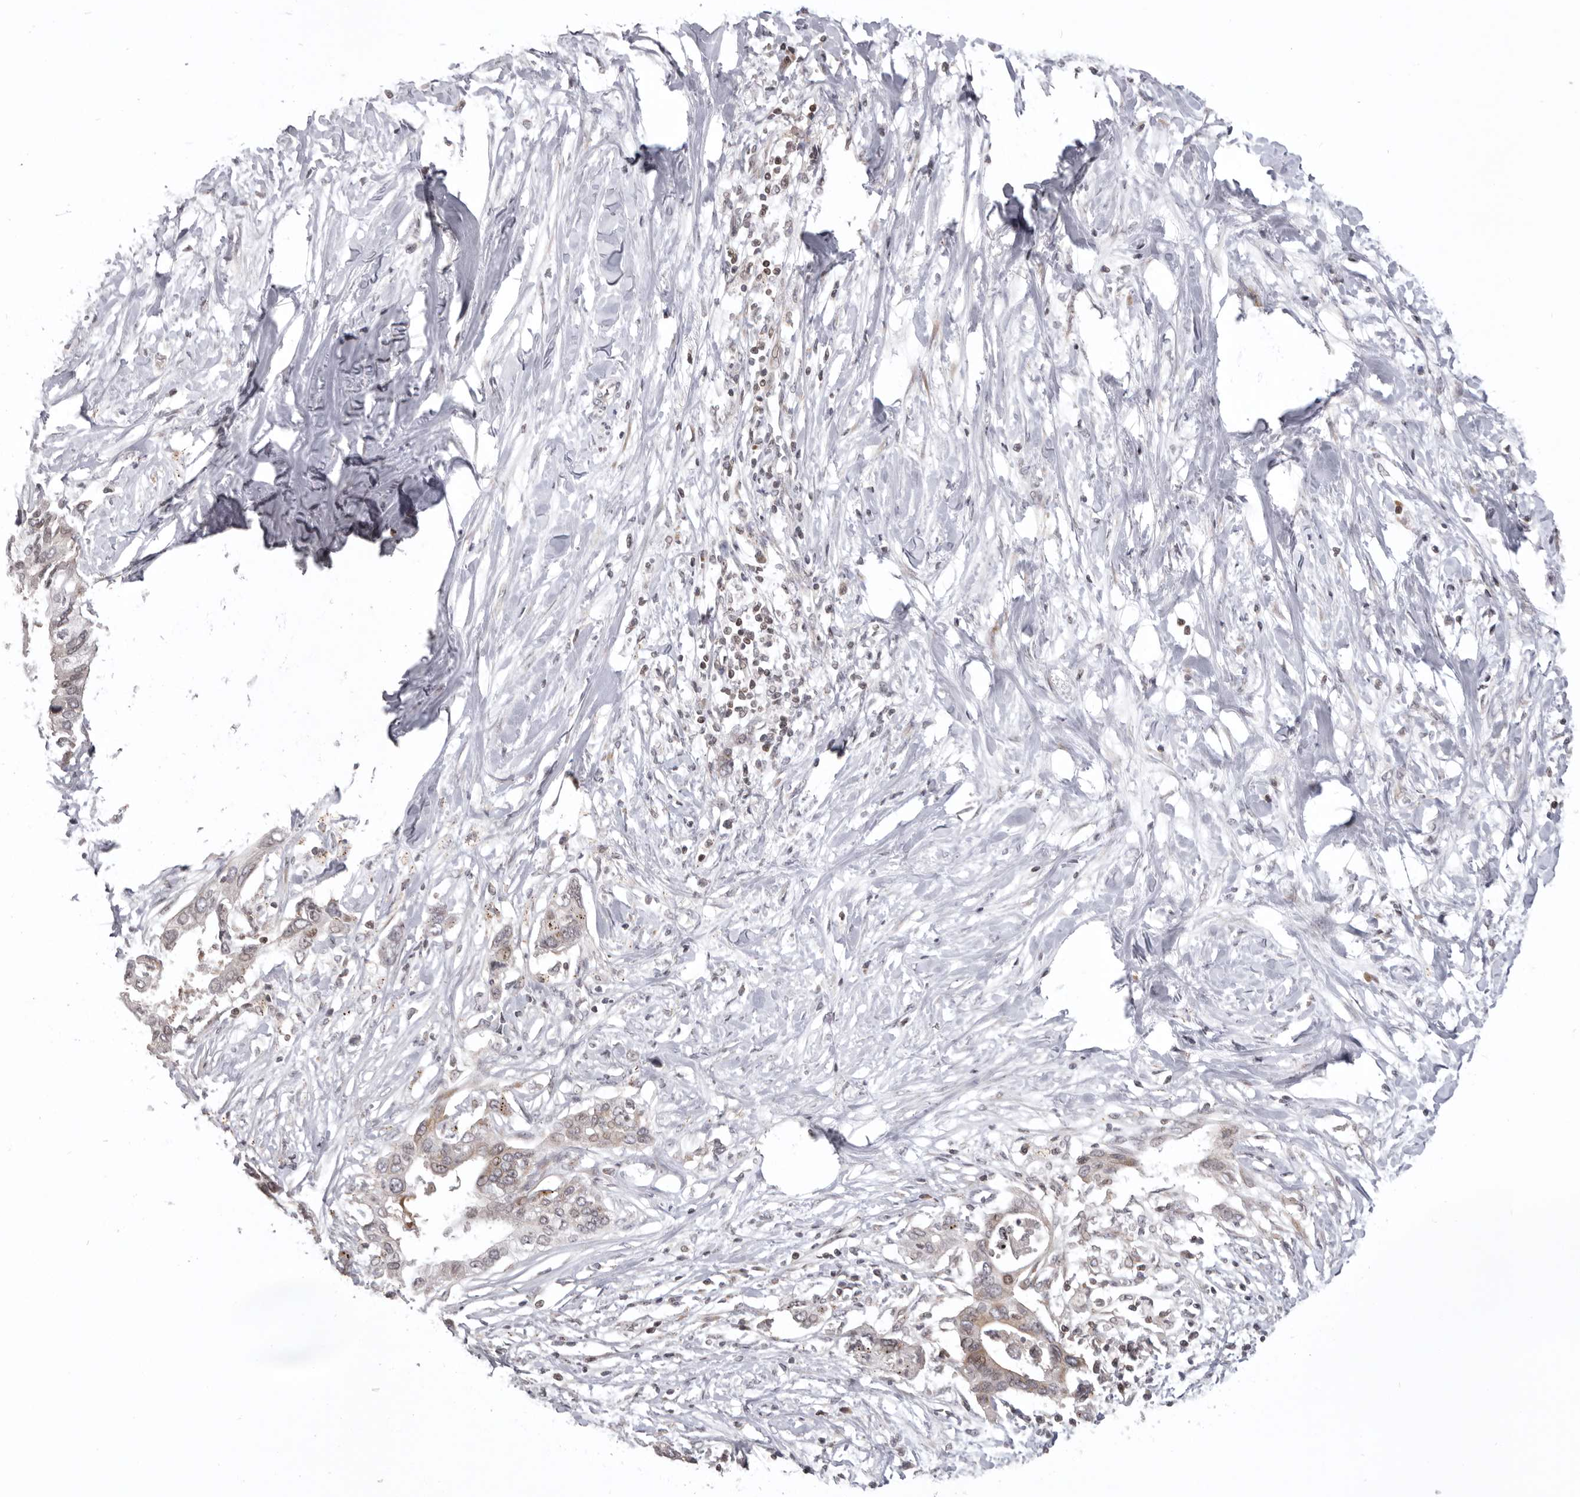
{"staining": {"intensity": "weak", "quantity": "25%-75%", "location": "cytoplasmic/membranous,nuclear"}, "tissue": "pancreatic cancer", "cell_type": "Tumor cells", "image_type": "cancer", "snomed": [{"axis": "morphology", "description": "Normal tissue, NOS"}, {"axis": "morphology", "description": "Adenocarcinoma, NOS"}, {"axis": "topography", "description": "Pancreas"}, {"axis": "topography", "description": "Peripheral nerve tissue"}], "caption": "High-magnification brightfield microscopy of pancreatic cancer stained with DAB (3,3'-diaminobenzidine) (brown) and counterstained with hematoxylin (blue). tumor cells exhibit weak cytoplasmic/membranous and nuclear staining is seen in approximately25%-75% of cells.", "gene": "AZIN1", "patient": {"sex": "male", "age": 59}}